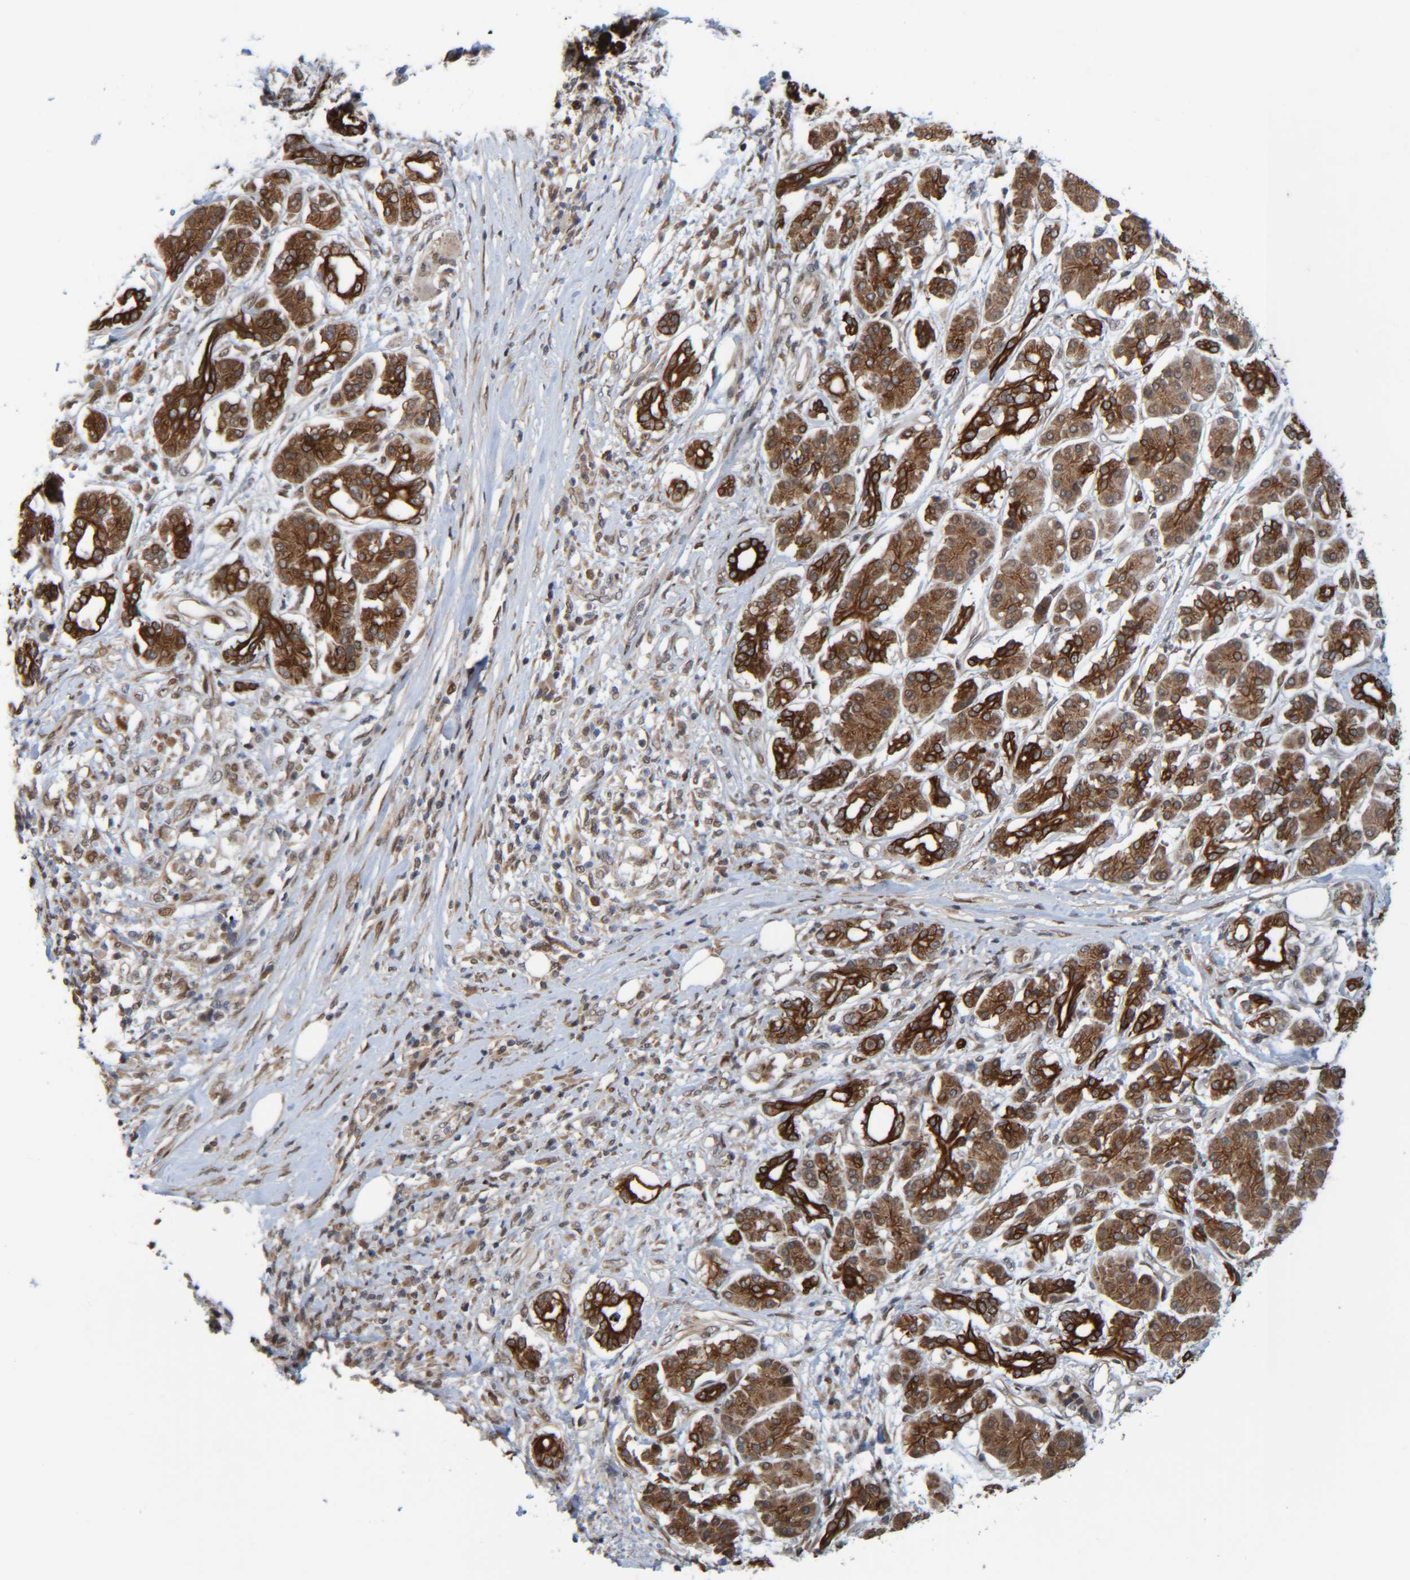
{"staining": {"intensity": "strong", "quantity": ">75%", "location": "cytoplasmic/membranous"}, "tissue": "pancreatic cancer", "cell_type": "Tumor cells", "image_type": "cancer", "snomed": [{"axis": "morphology", "description": "Adenocarcinoma, NOS"}, {"axis": "topography", "description": "Pancreas"}], "caption": "DAB (3,3'-diaminobenzidine) immunohistochemical staining of human adenocarcinoma (pancreatic) displays strong cytoplasmic/membranous protein positivity in approximately >75% of tumor cells.", "gene": "CCDC57", "patient": {"sex": "female", "age": 56}}